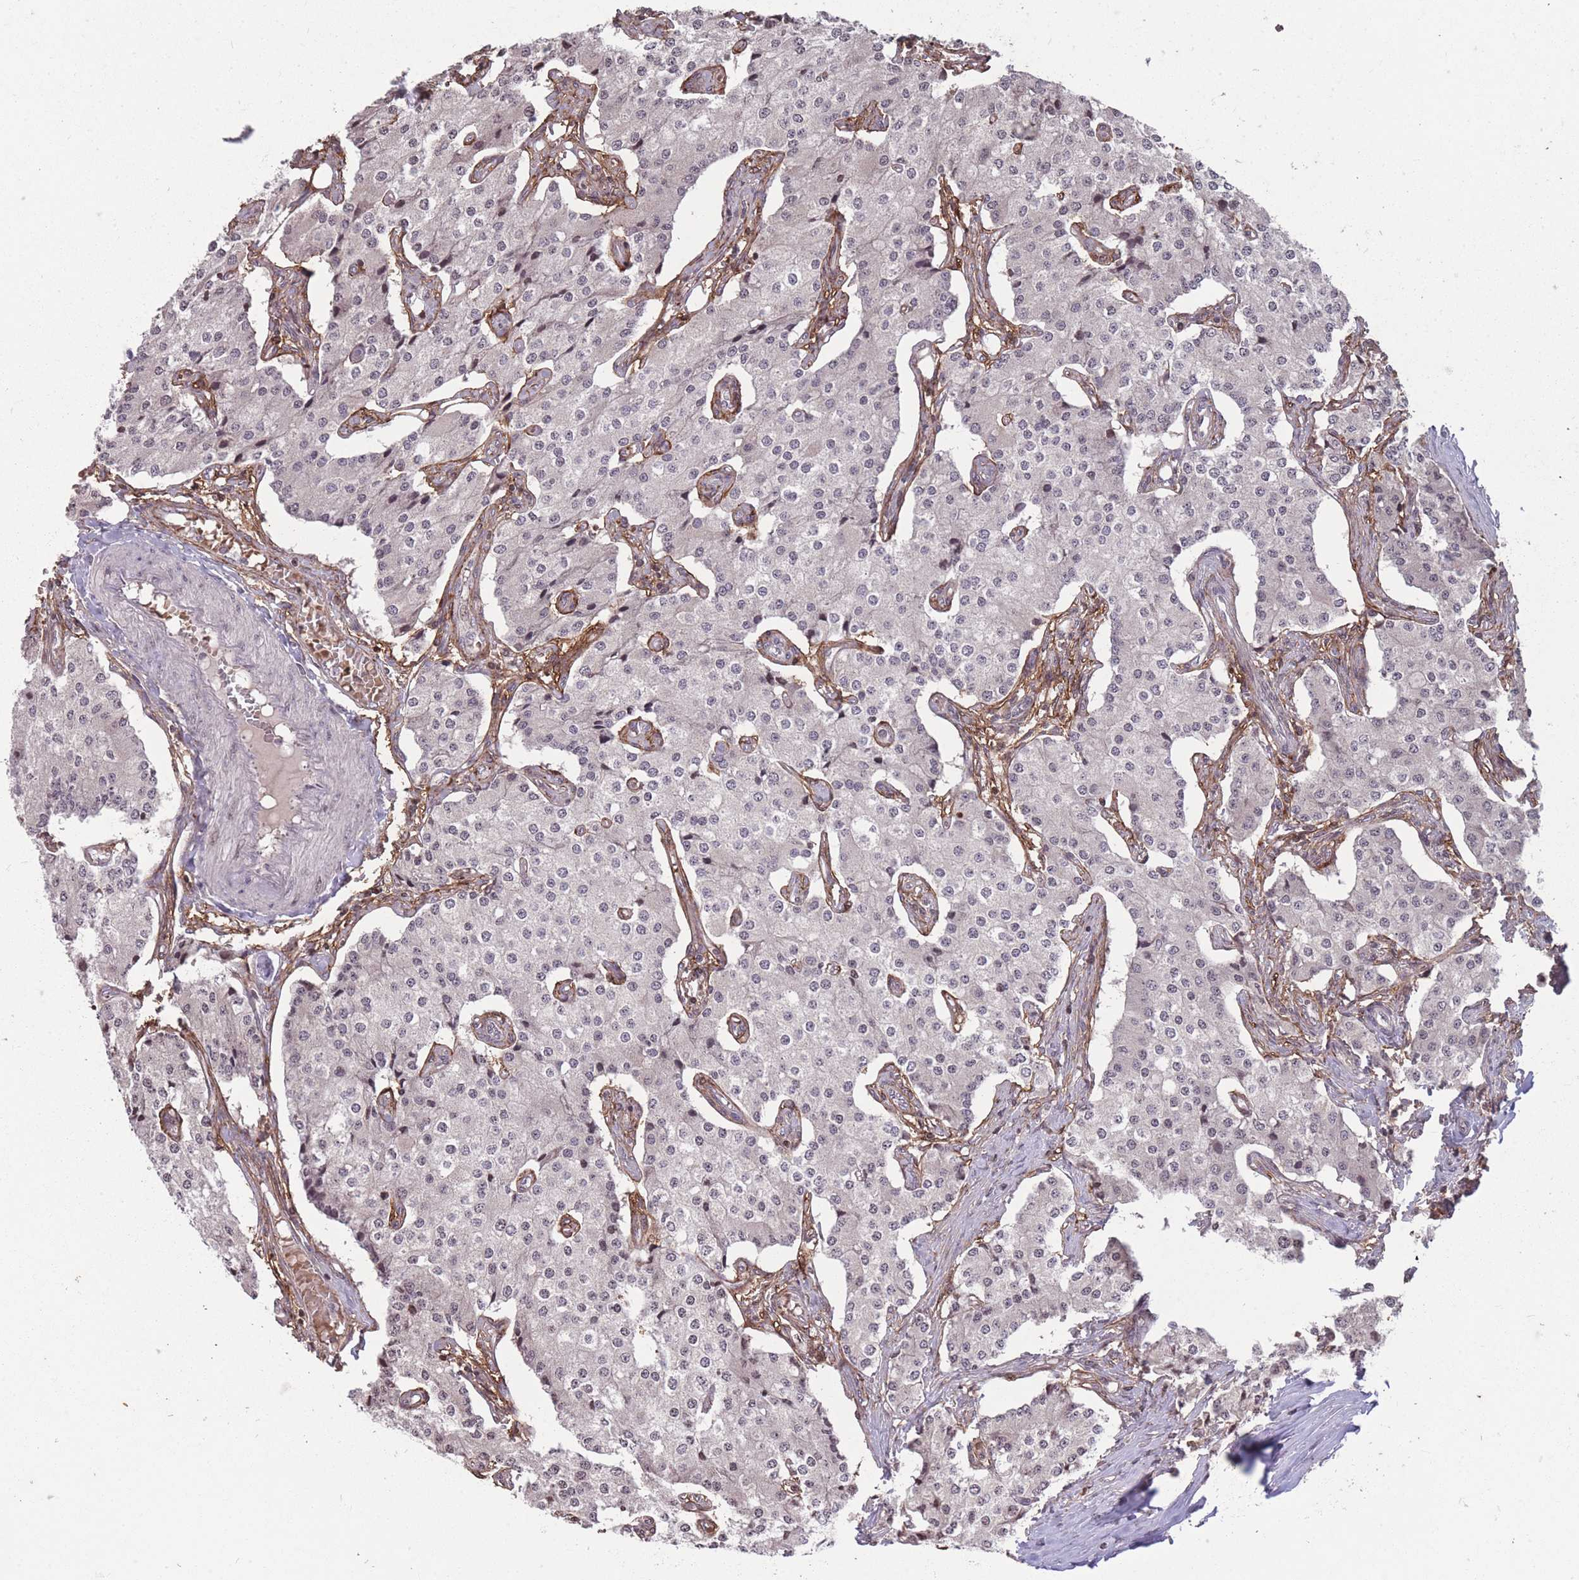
{"staining": {"intensity": "weak", "quantity": "<25%", "location": "nuclear"}, "tissue": "carcinoid", "cell_type": "Tumor cells", "image_type": "cancer", "snomed": [{"axis": "morphology", "description": "Carcinoid, malignant, NOS"}, {"axis": "topography", "description": "Colon"}], "caption": "This is an immunohistochemistry (IHC) micrograph of human carcinoid. There is no expression in tumor cells.", "gene": "GGT5", "patient": {"sex": "female", "age": 52}}